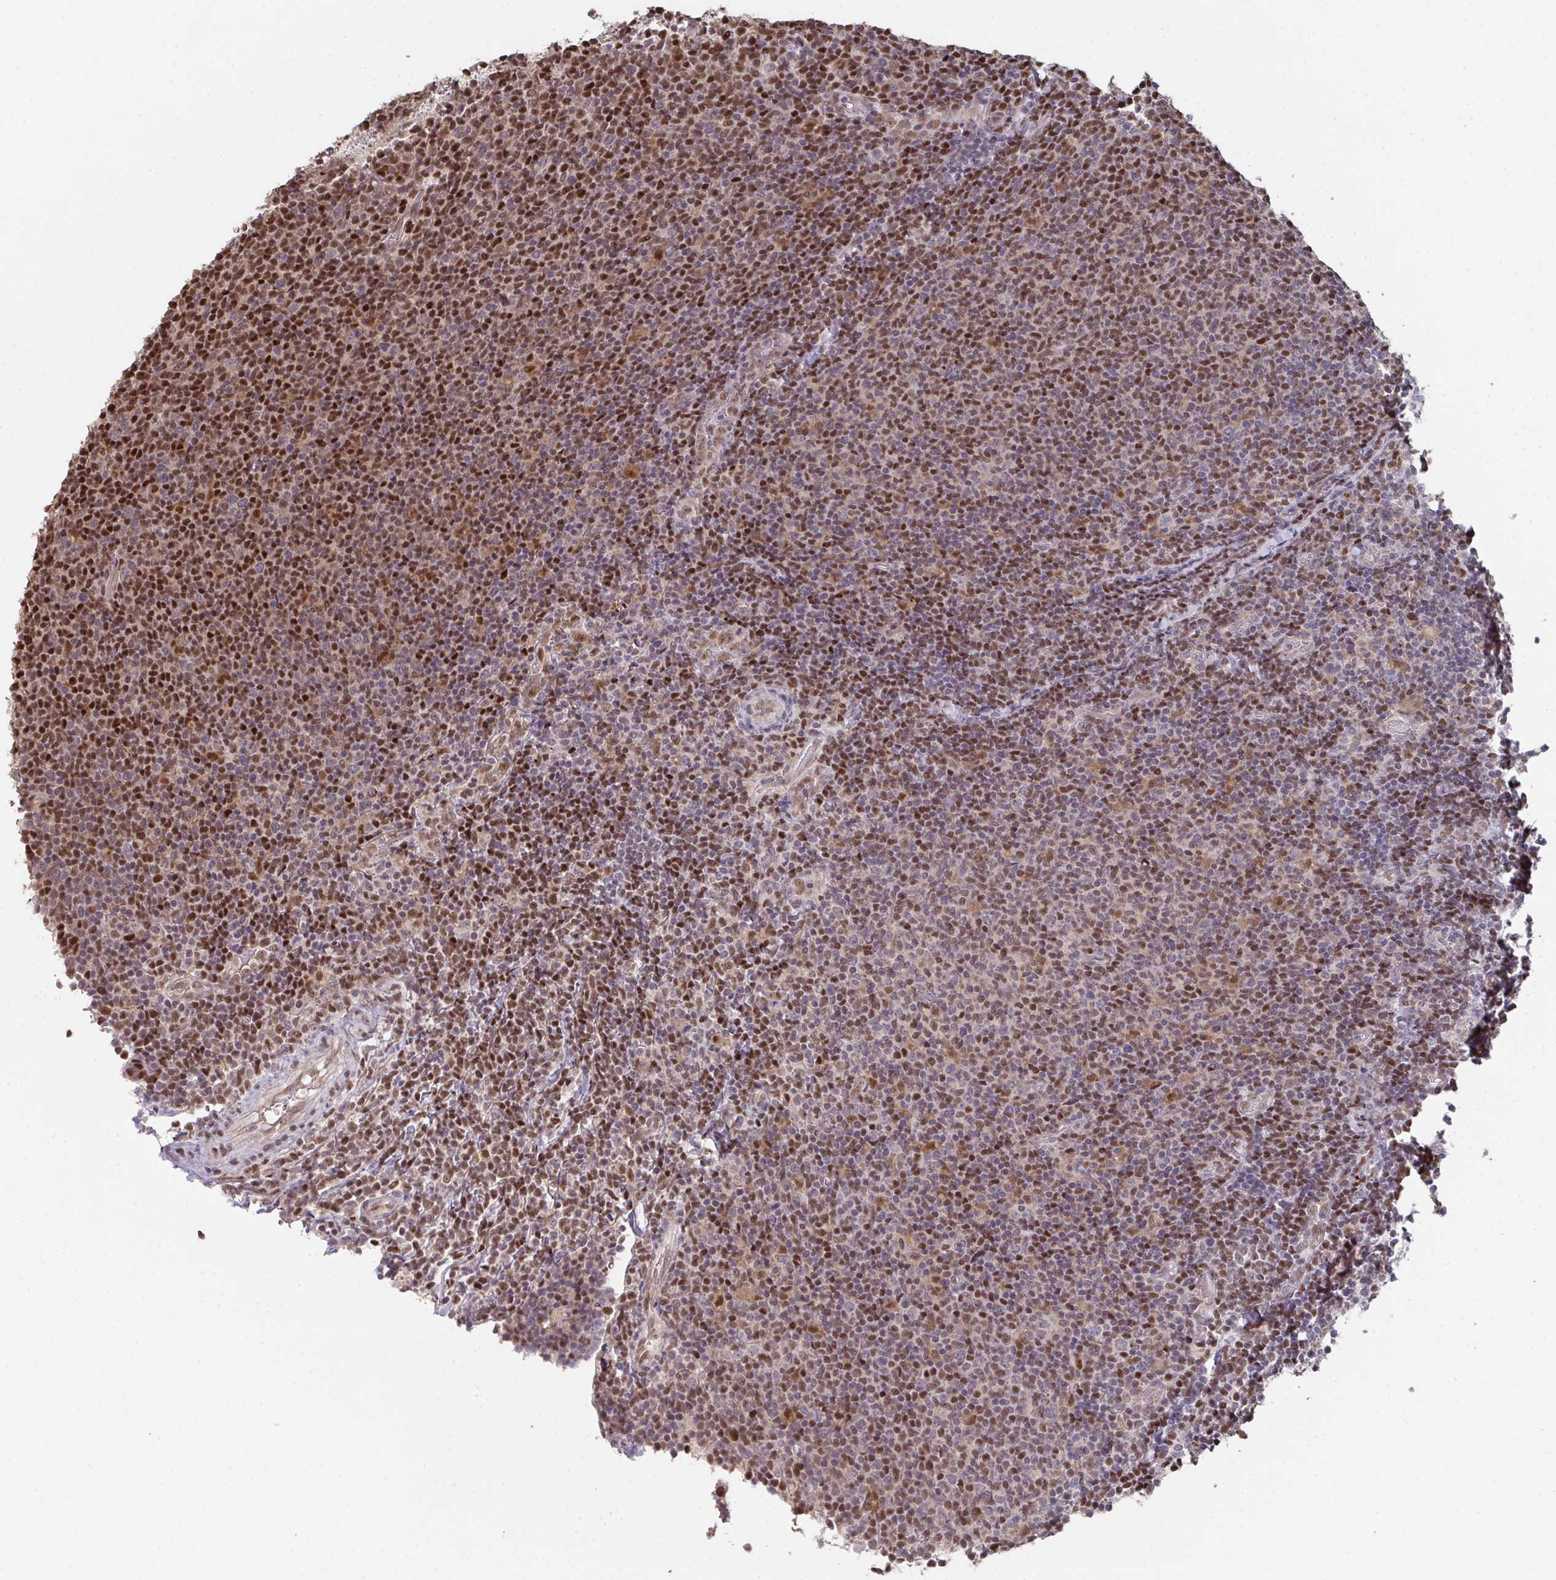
{"staining": {"intensity": "strong", "quantity": "25%-75%", "location": "nuclear"}, "tissue": "lymphoma", "cell_type": "Tumor cells", "image_type": "cancer", "snomed": [{"axis": "morphology", "description": "Malignant lymphoma, non-Hodgkin's type, Low grade"}, {"axis": "topography", "description": "Lymph node"}], "caption": "The histopathology image demonstrates staining of lymphoma, revealing strong nuclear protein positivity (brown color) within tumor cells.", "gene": "ACD", "patient": {"sex": "male", "age": 52}}